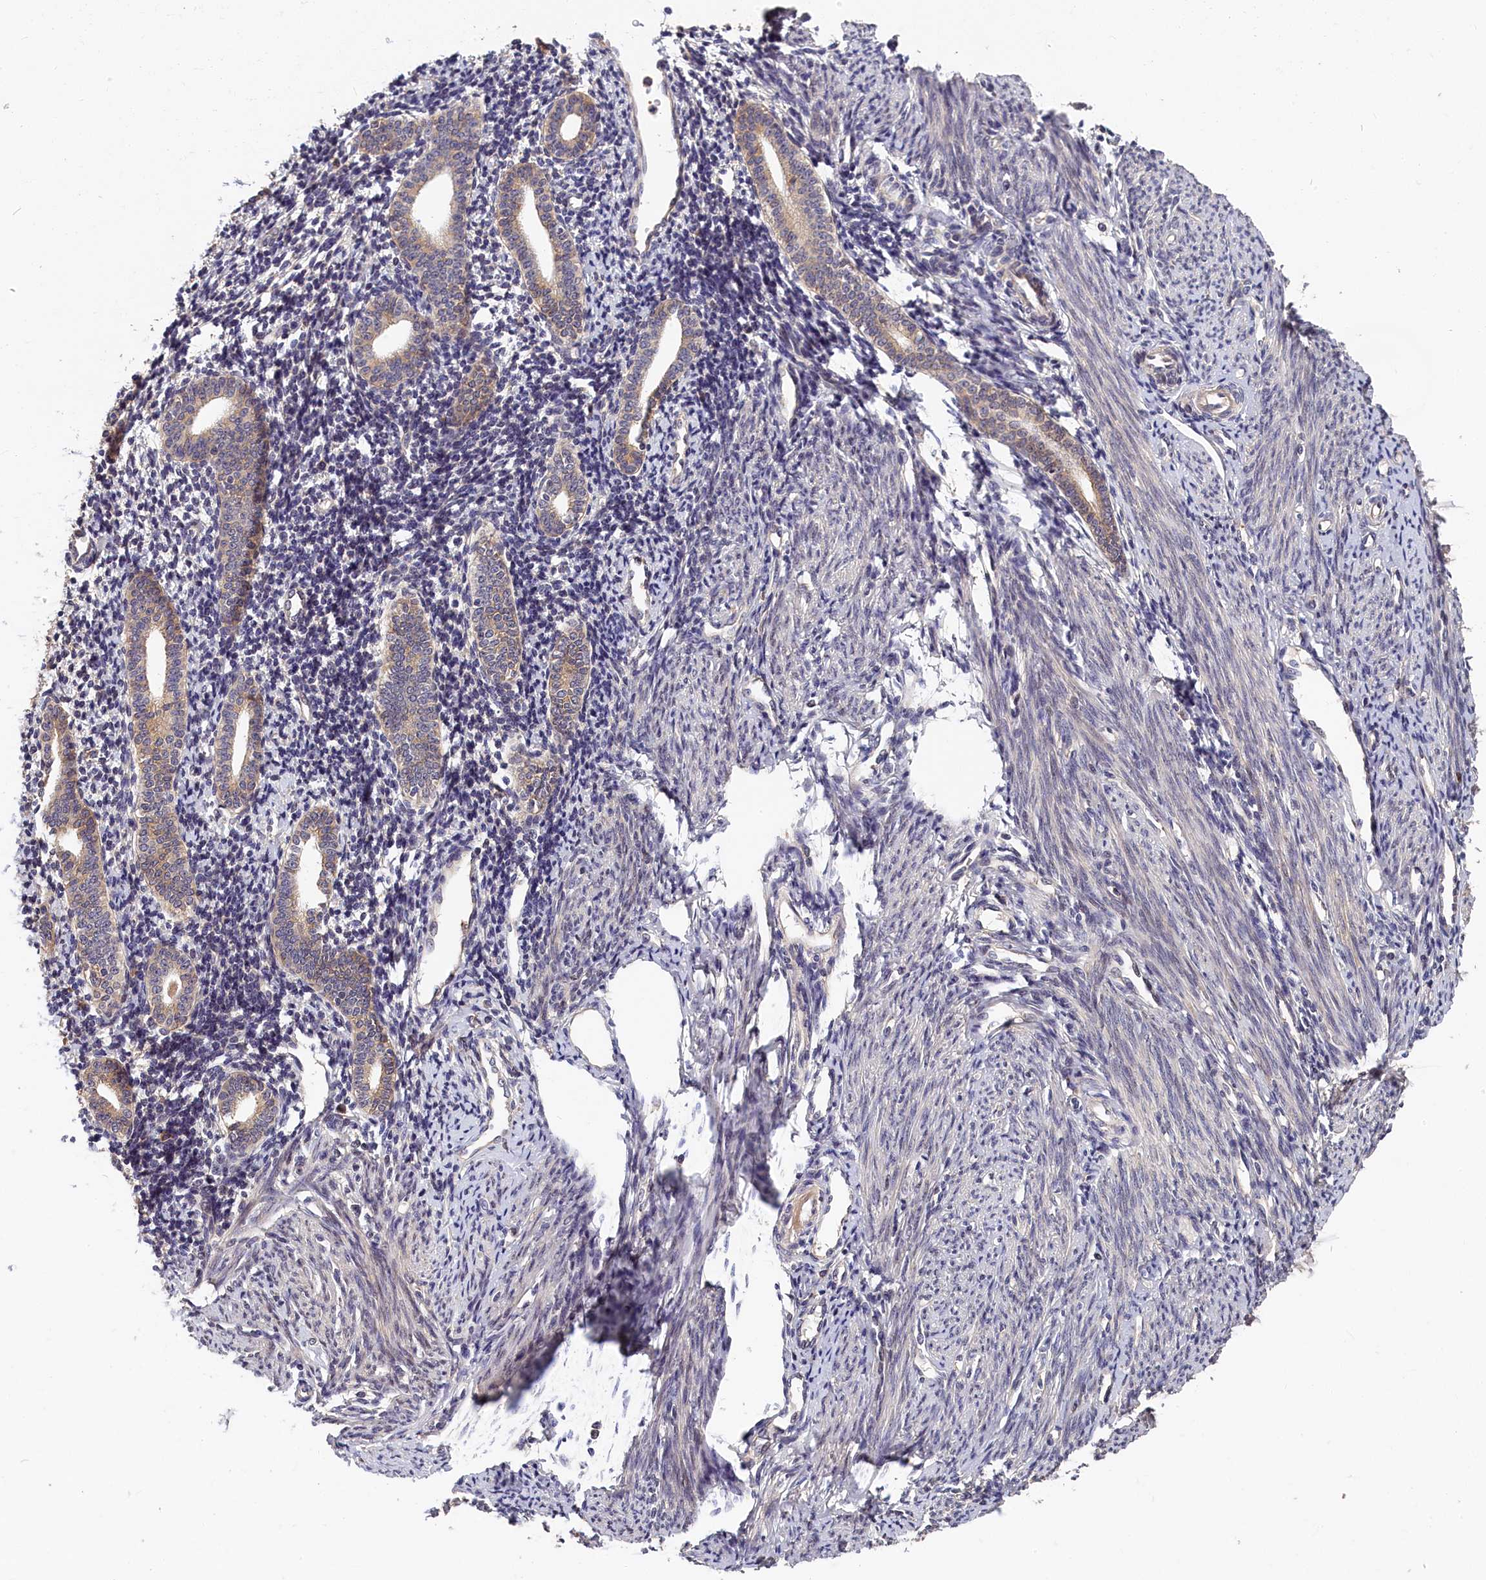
{"staining": {"intensity": "weak", "quantity": "<25%", "location": "cytoplasmic/membranous"}, "tissue": "endometrium", "cell_type": "Cells in endometrial stroma", "image_type": "normal", "snomed": [{"axis": "morphology", "description": "Normal tissue, NOS"}, {"axis": "topography", "description": "Endometrium"}], "caption": "The photomicrograph demonstrates no significant positivity in cells in endometrial stroma of endometrium.", "gene": "ITIH1", "patient": {"sex": "female", "age": 56}}